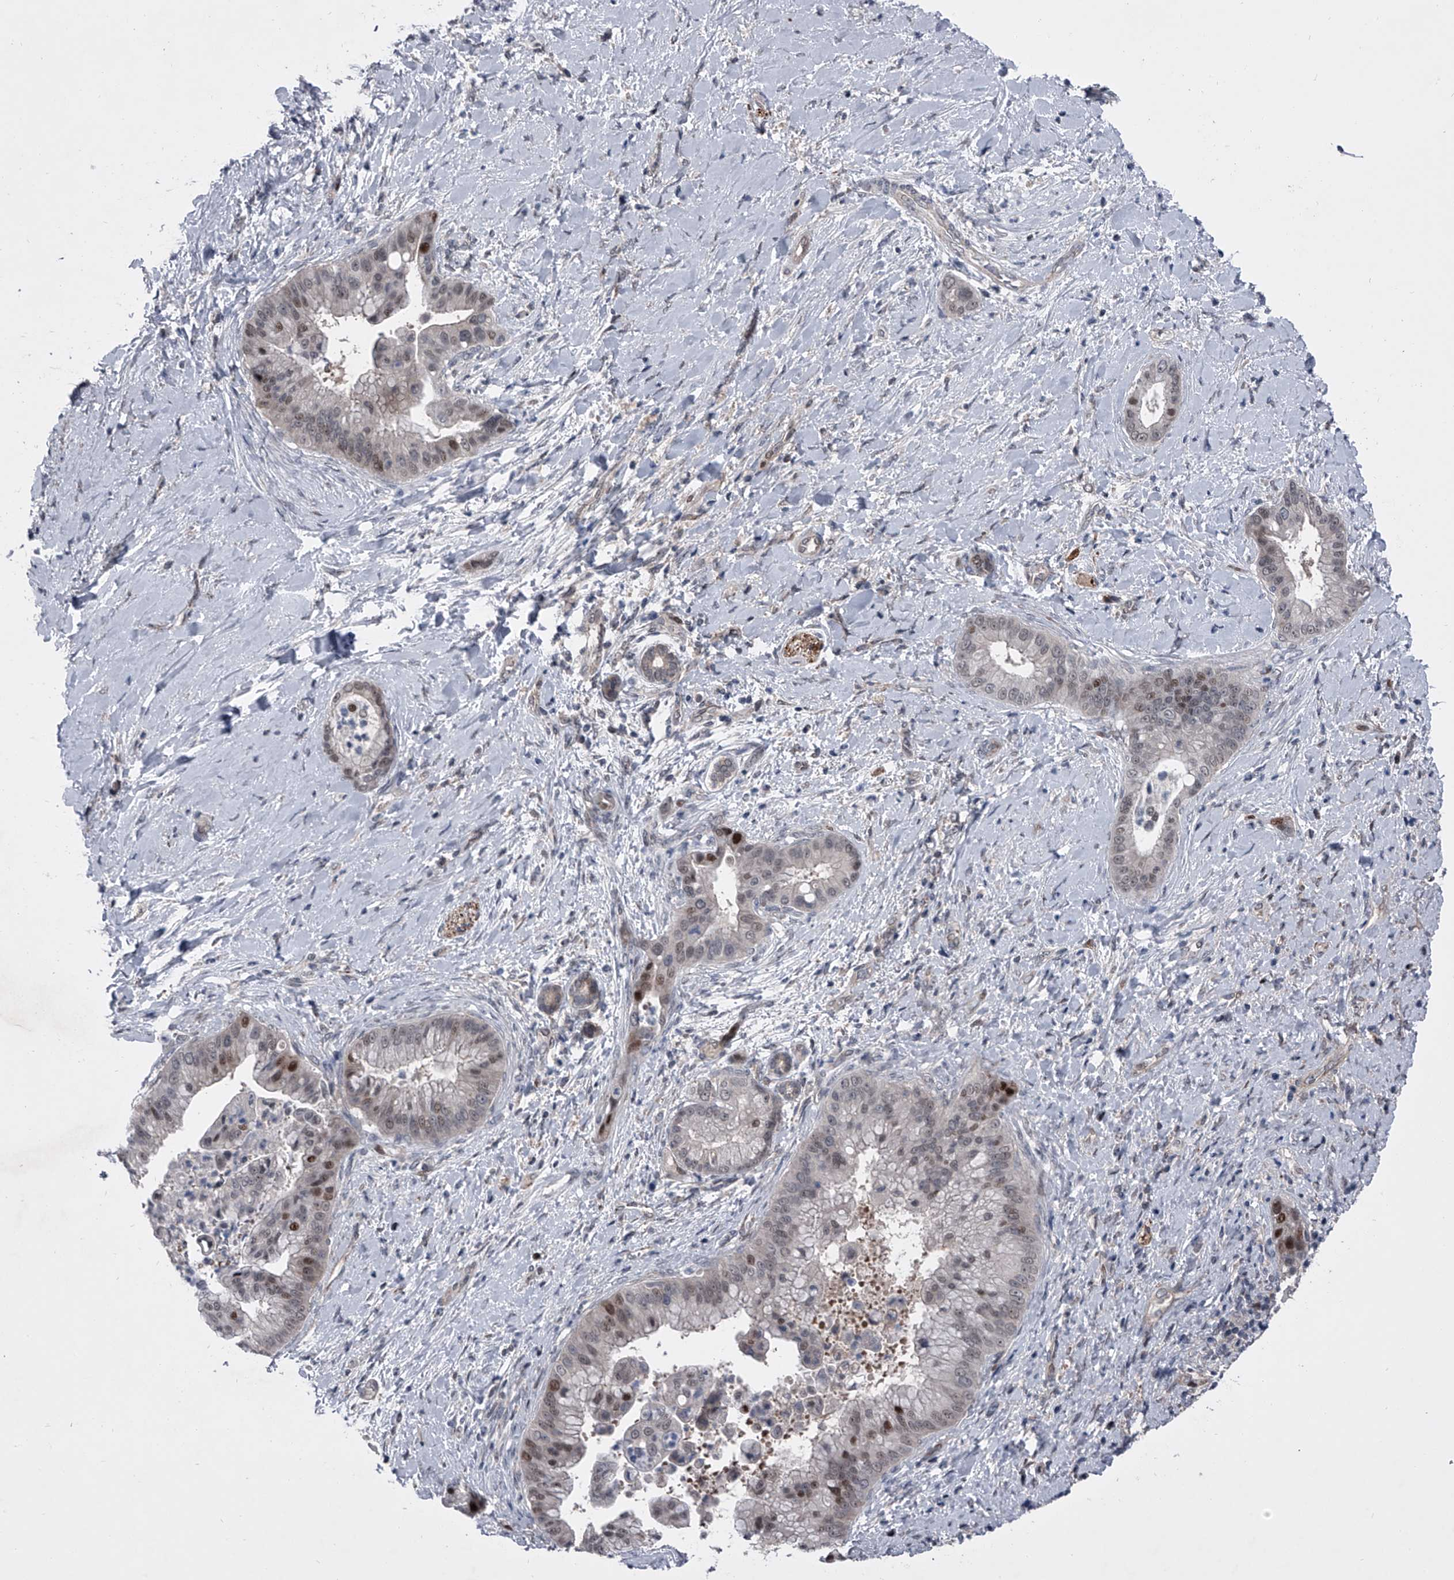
{"staining": {"intensity": "moderate", "quantity": "<25%", "location": "nuclear"}, "tissue": "liver cancer", "cell_type": "Tumor cells", "image_type": "cancer", "snomed": [{"axis": "morphology", "description": "Cholangiocarcinoma"}, {"axis": "topography", "description": "Liver"}], "caption": "Human liver cholangiocarcinoma stained with a brown dye shows moderate nuclear positive expression in about <25% of tumor cells.", "gene": "ELK4", "patient": {"sex": "female", "age": 54}}